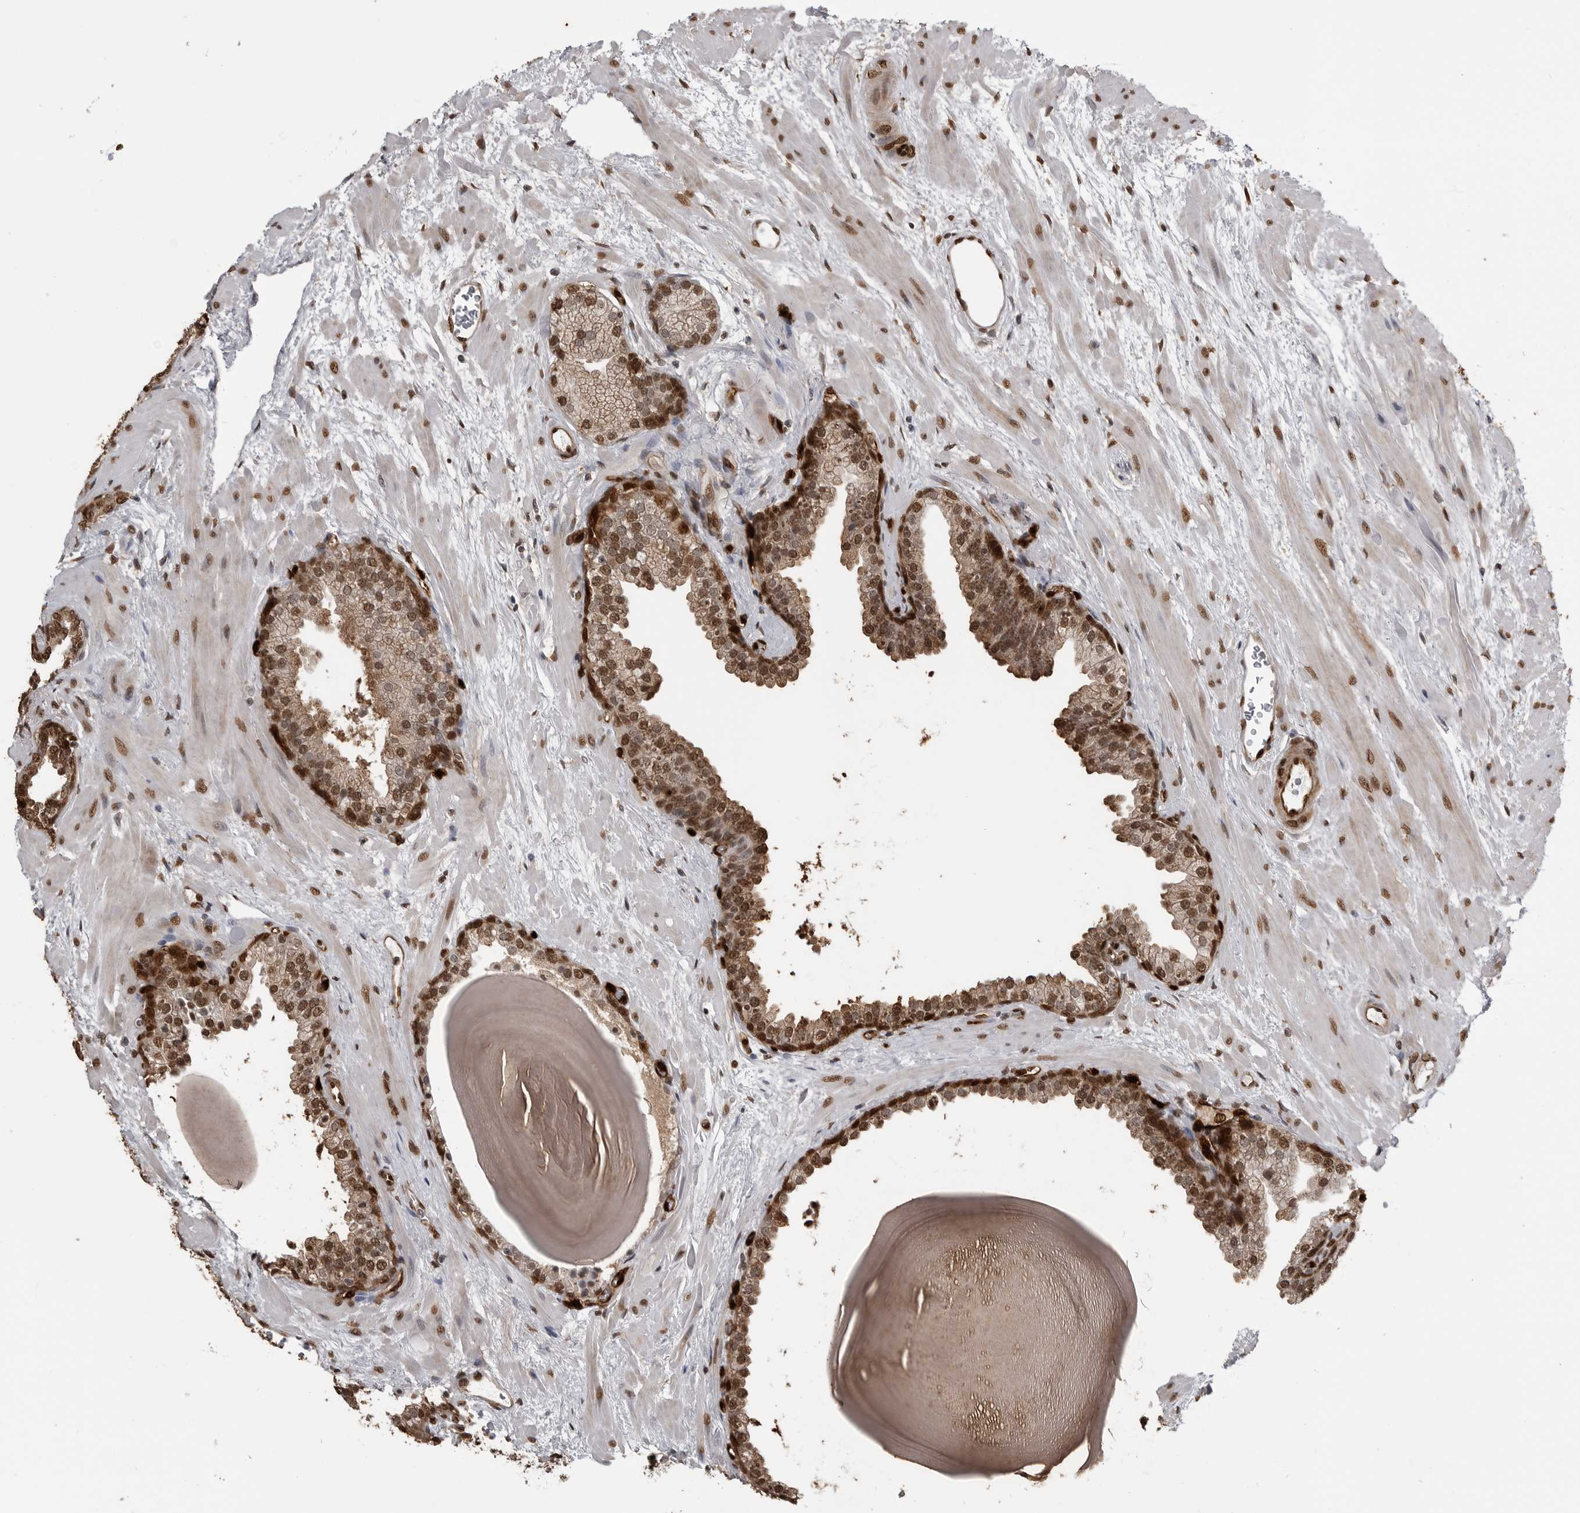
{"staining": {"intensity": "strong", "quantity": ">75%", "location": "cytoplasmic/membranous,nuclear"}, "tissue": "prostate", "cell_type": "Glandular cells", "image_type": "normal", "snomed": [{"axis": "morphology", "description": "Normal tissue, NOS"}, {"axis": "topography", "description": "Prostate"}], "caption": "Strong cytoplasmic/membranous,nuclear protein positivity is seen in about >75% of glandular cells in prostate.", "gene": "SMAD2", "patient": {"sex": "male", "age": 48}}